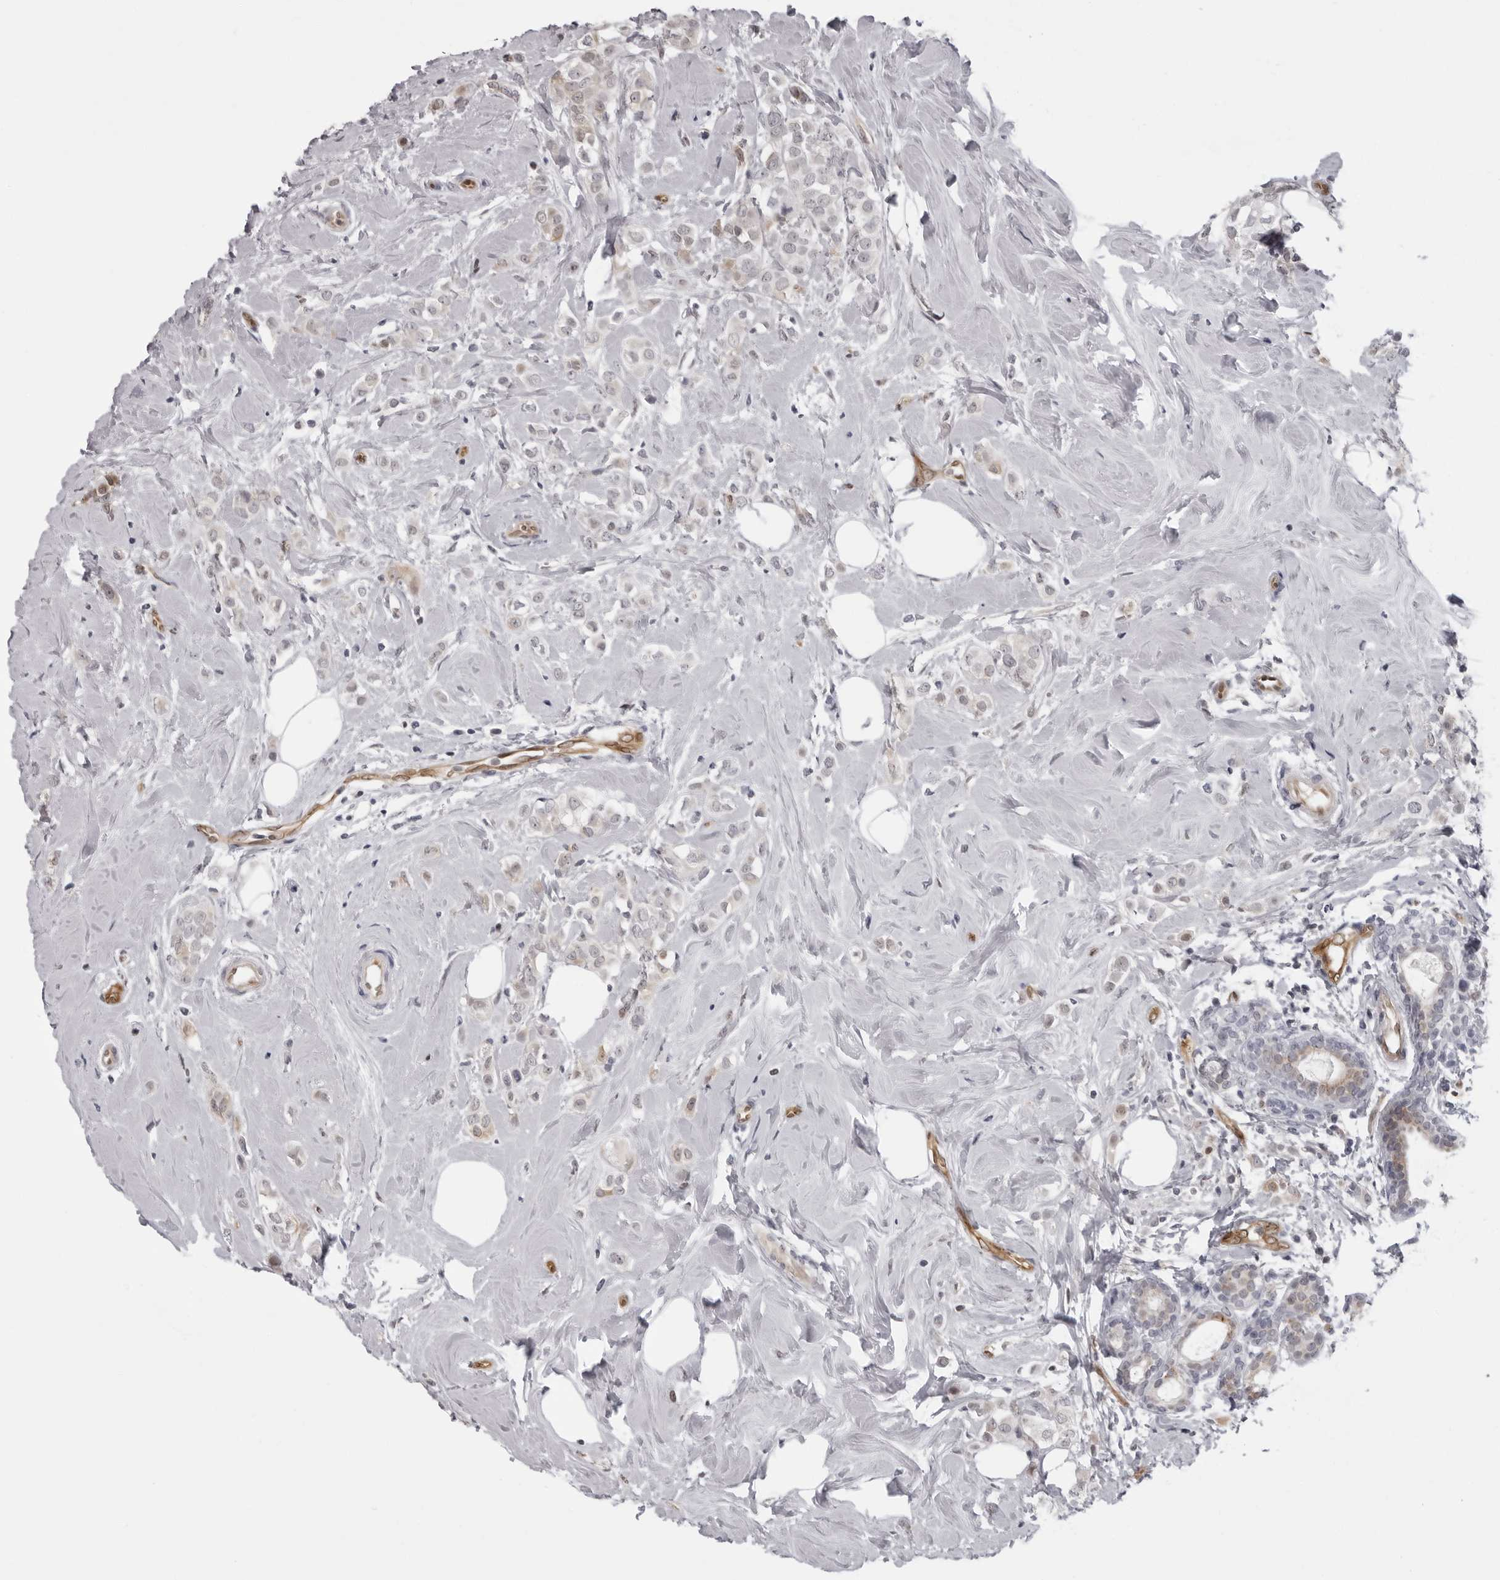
{"staining": {"intensity": "weak", "quantity": "<25%", "location": "cytoplasmic/membranous"}, "tissue": "breast cancer", "cell_type": "Tumor cells", "image_type": "cancer", "snomed": [{"axis": "morphology", "description": "Lobular carcinoma"}, {"axis": "topography", "description": "Breast"}], "caption": "Human breast lobular carcinoma stained for a protein using immunohistochemistry exhibits no staining in tumor cells.", "gene": "MAPK12", "patient": {"sex": "female", "age": 47}}